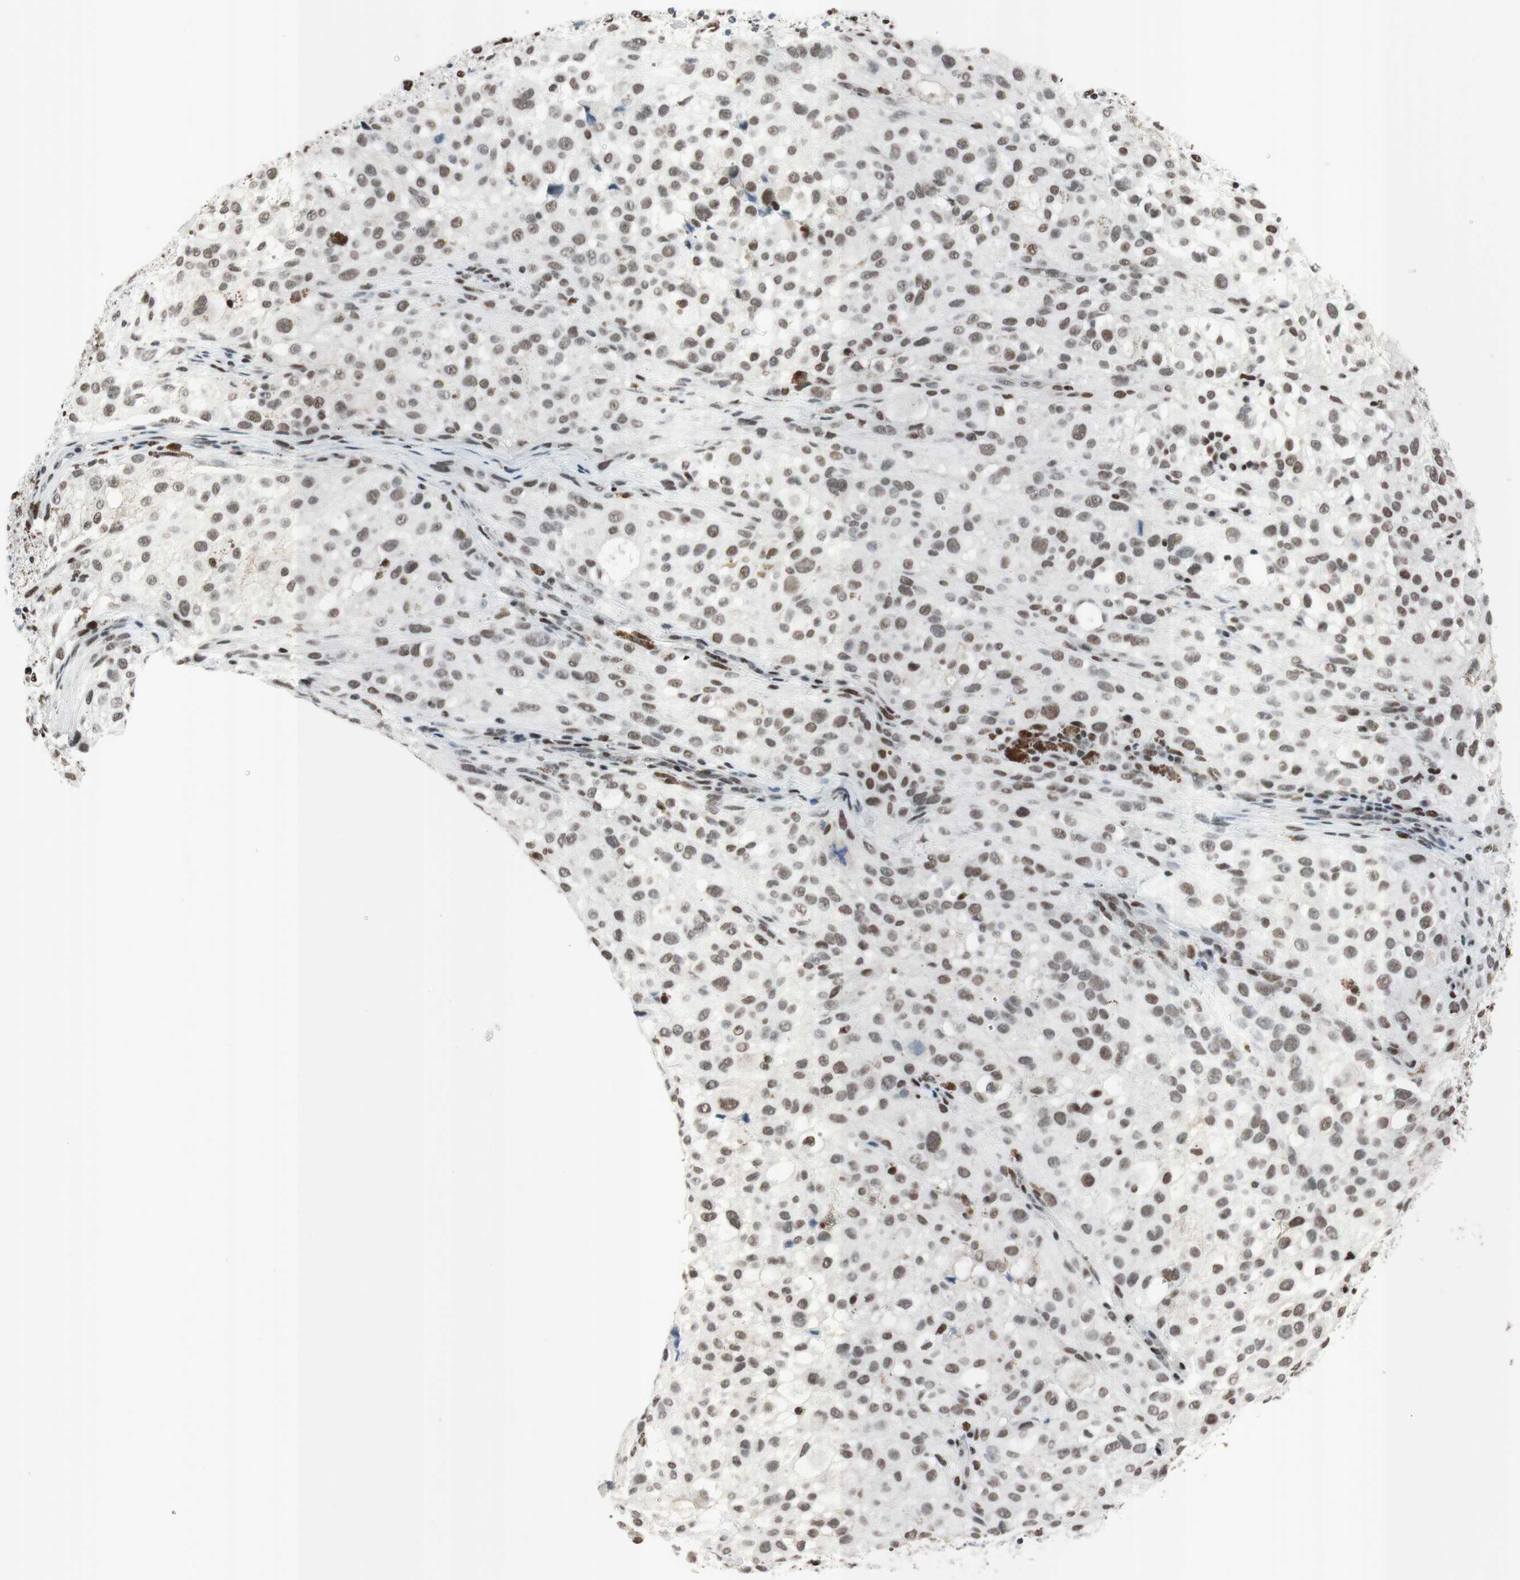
{"staining": {"intensity": "moderate", "quantity": "25%-75%", "location": "nuclear"}, "tissue": "melanoma", "cell_type": "Tumor cells", "image_type": "cancer", "snomed": [{"axis": "morphology", "description": "Necrosis, NOS"}, {"axis": "morphology", "description": "Malignant melanoma, NOS"}, {"axis": "topography", "description": "Skin"}], "caption": "A photomicrograph of malignant melanoma stained for a protein demonstrates moderate nuclear brown staining in tumor cells.", "gene": "ARID1A", "patient": {"sex": "female", "age": 87}}